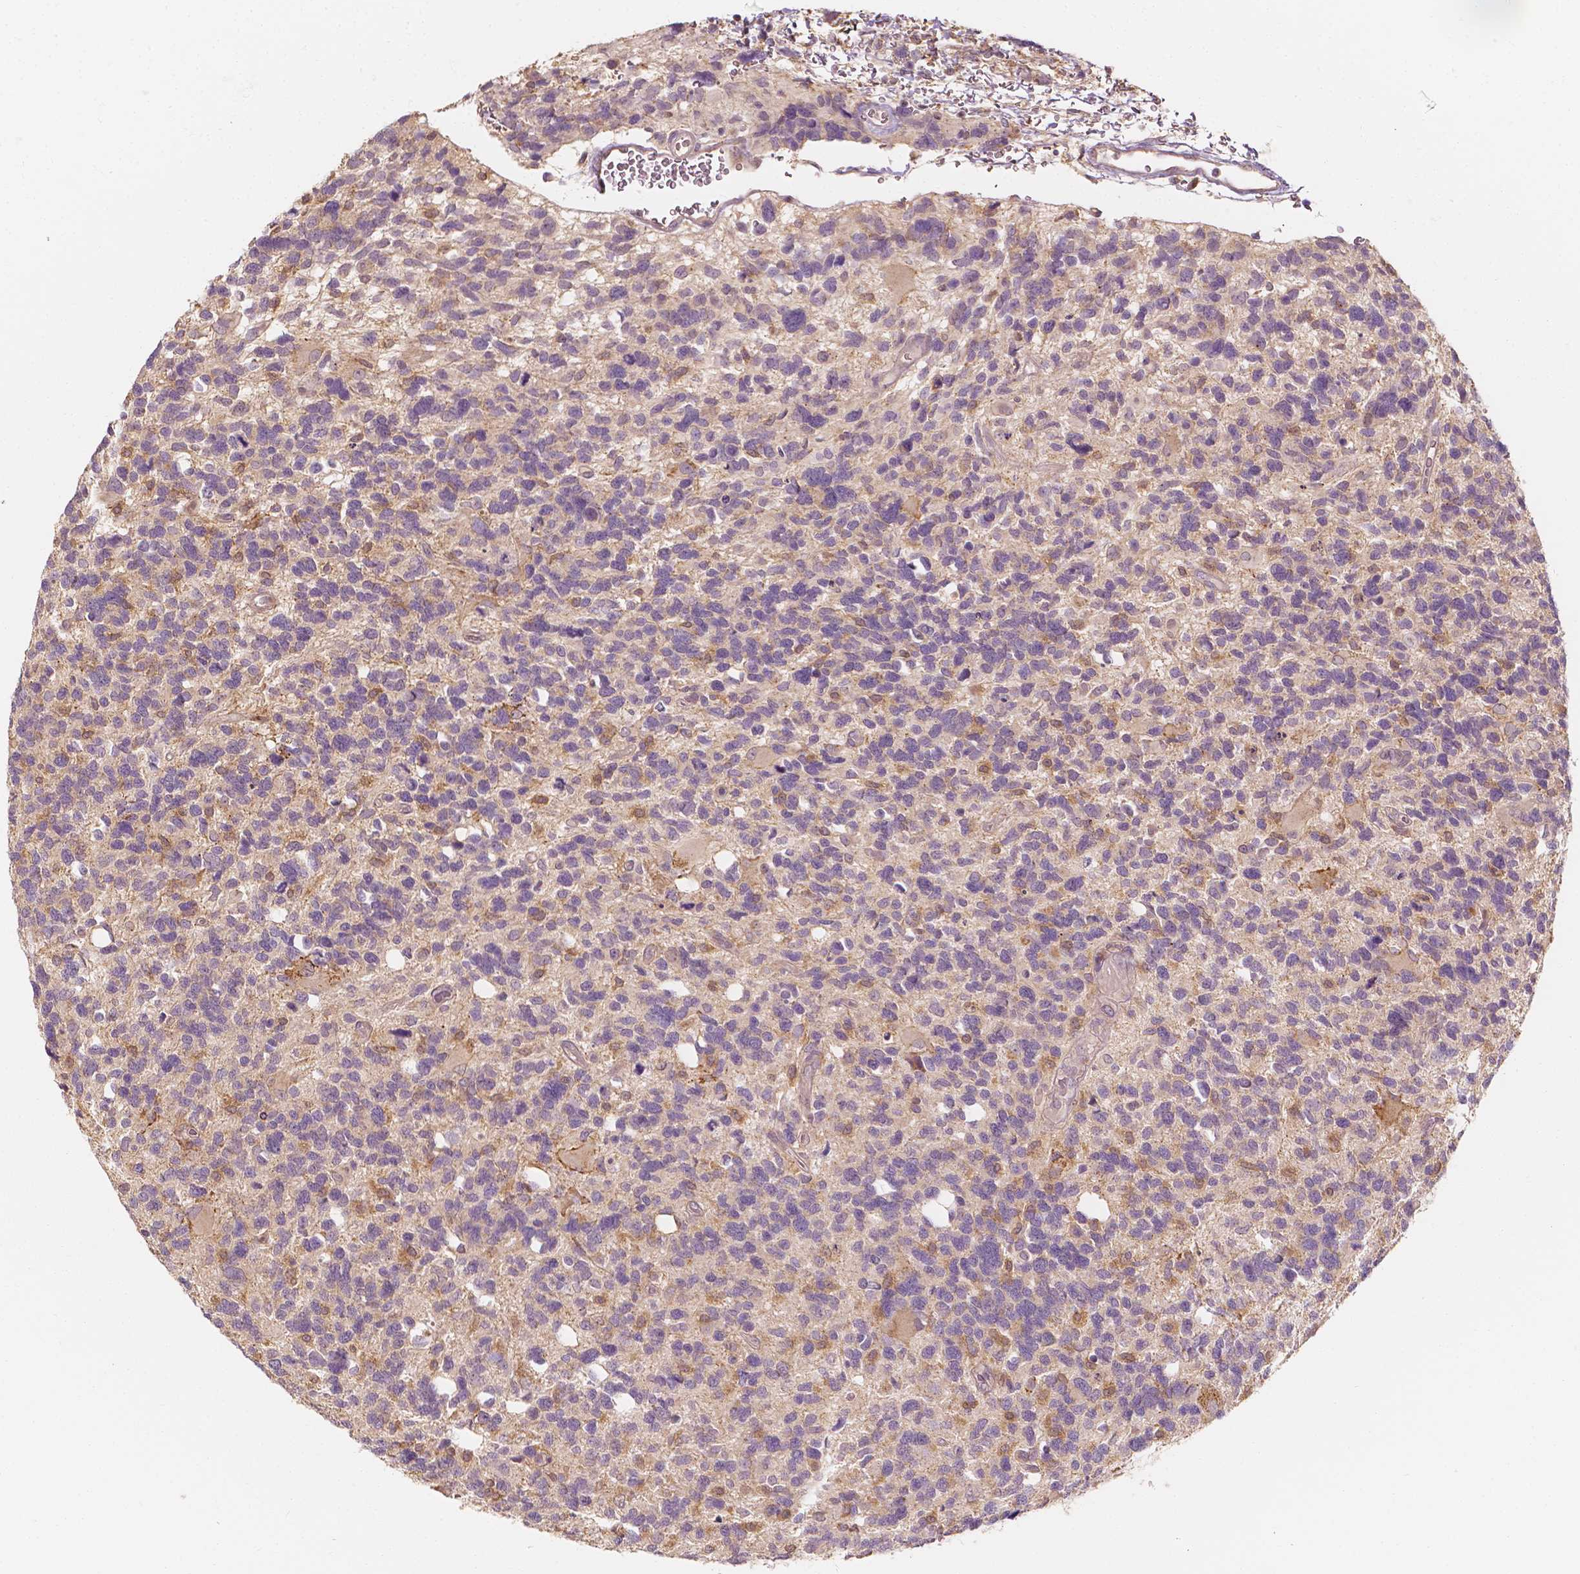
{"staining": {"intensity": "moderate", "quantity": "<25%", "location": "cytoplasmic/membranous"}, "tissue": "glioma", "cell_type": "Tumor cells", "image_type": "cancer", "snomed": [{"axis": "morphology", "description": "Glioma, malignant, High grade"}, {"axis": "topography", "description": "Brain"}], "caption": "DAB immunohistochemical staining of malignant glioma (high-grade) shows moderate cytoplasmic/membranous protein positivity in about <25% of tumor cells.", "gene": "SHPK", "patient": {"sex": "male", "age": 49}}